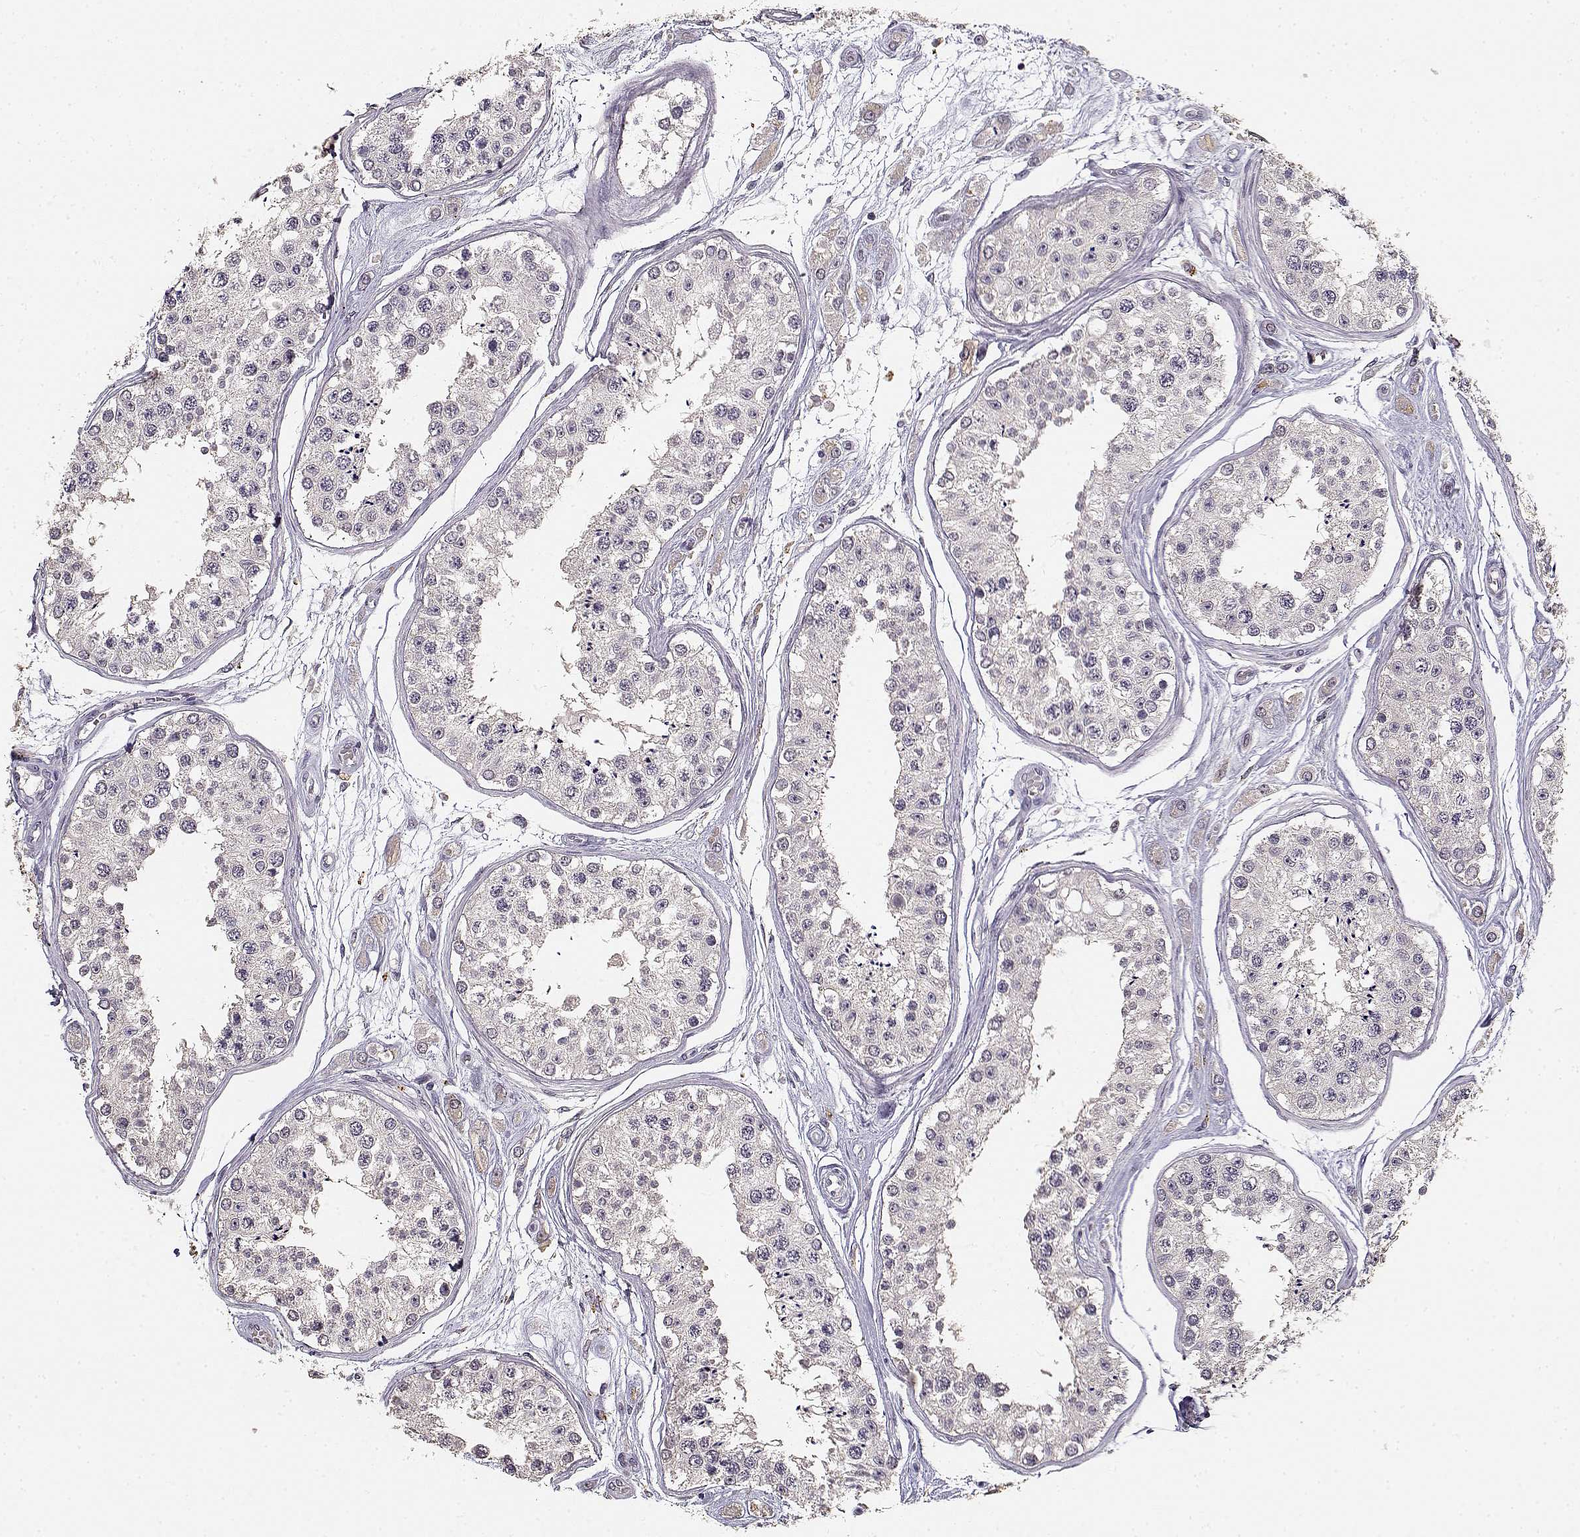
{"staining": {"intensity": "weak", "quantity": "<25%", "location": "cytoplasmic/membranous"}, "tissue": "testis", "cell_type": "Cells in seminiferous ducts", "image_type": "normal", "snomed": [{"axis": "morphology", "description": "Normal tissue, NOS"}, {"axis": "topography", "description": "Testis"}], "caption": "This is an IHC image of benign testis. There is no expression in cells in seminiferous ducts.", "gene": "UROC1", "patient": {"sex": "male", "age": 25}}